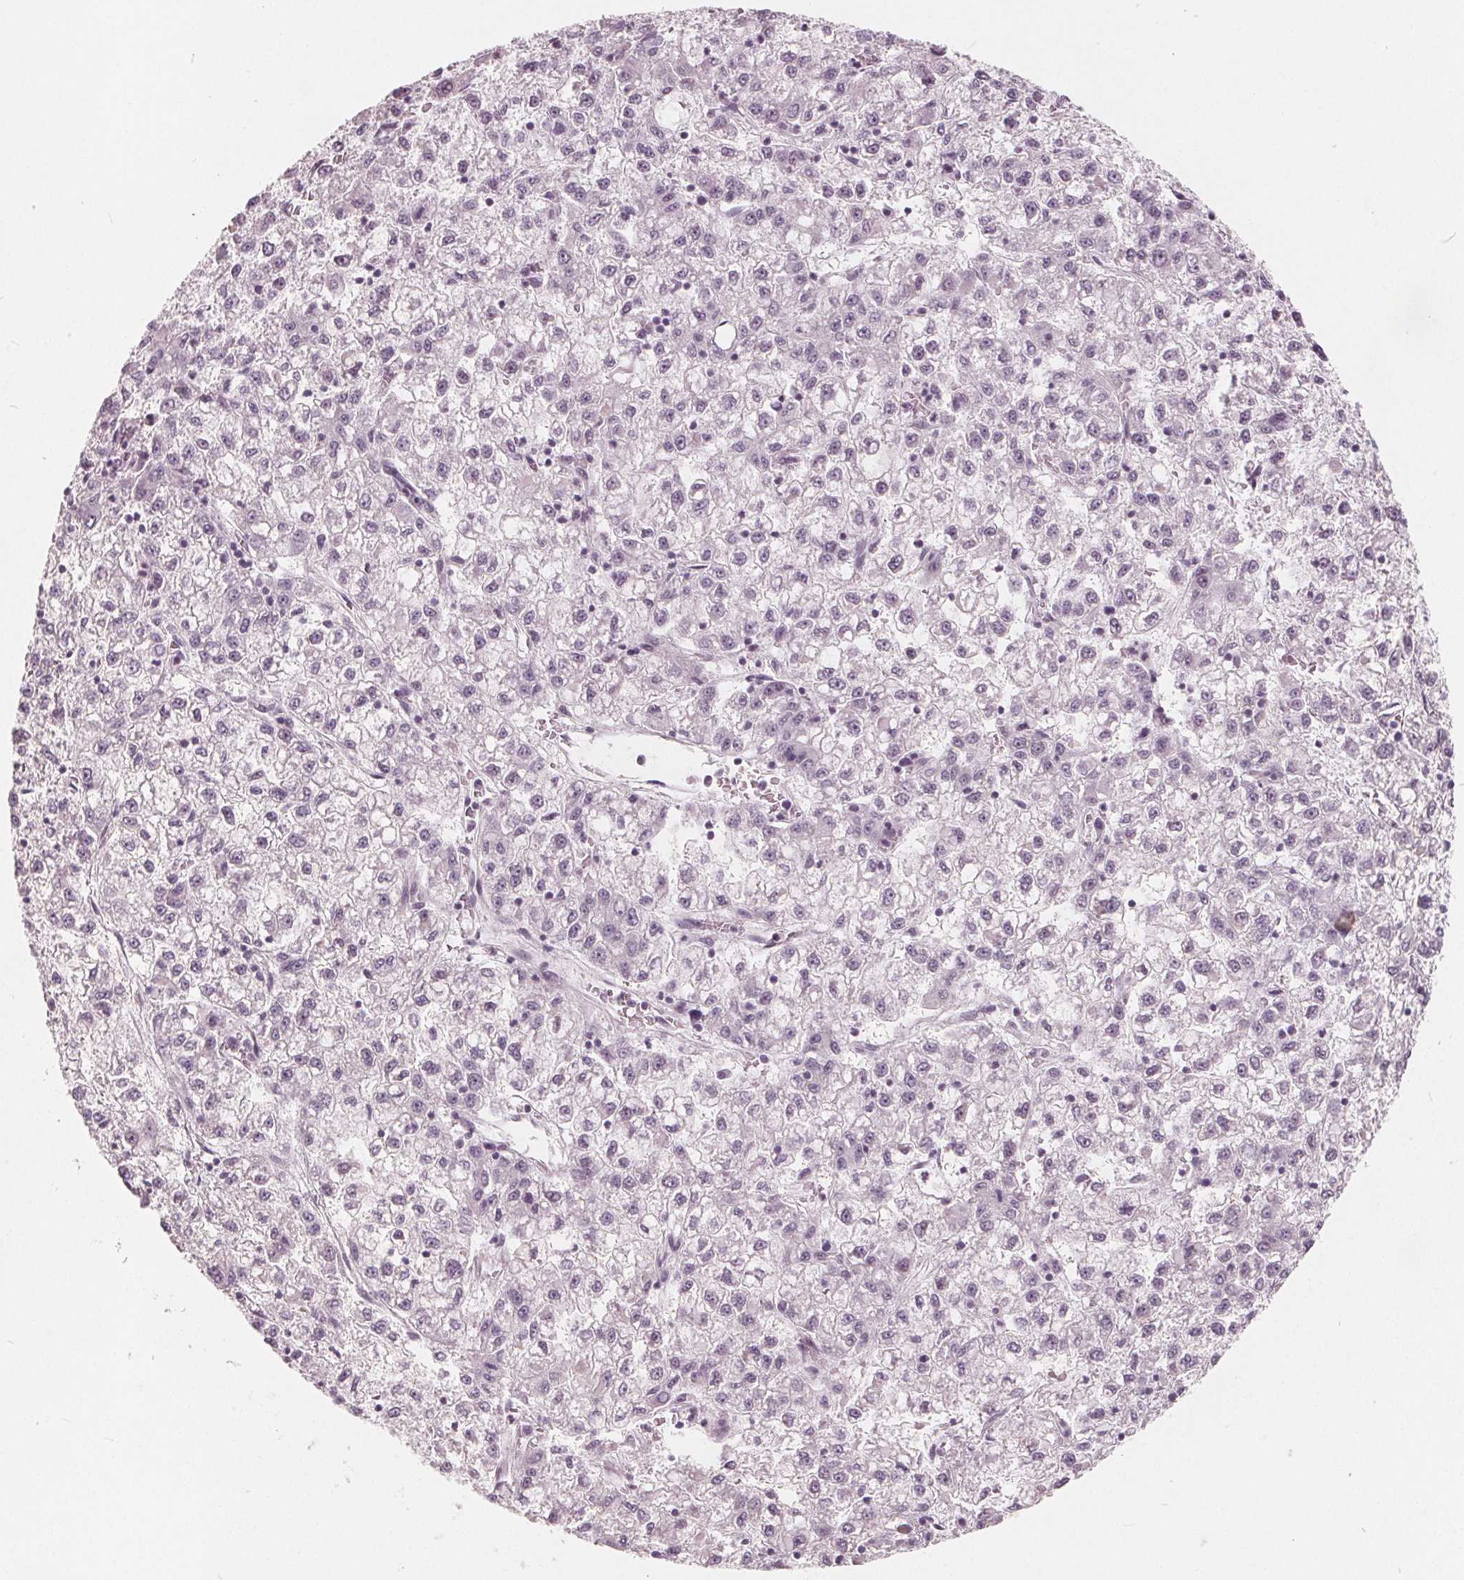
{"staining": {"intensity": "weak", "quantity": "<25%", "location": "nuclear"}, "tissue": "liver cancer", "cell_type": "Tumor cells", "image_type": "cancer", "snomed": [{"axis": "morphology", "description": "Carcinoma, Hepatocellular, NOS"}, {"axis": "topography", "description": "Liver"}], "caption": "This is a photomicrograph of immunohistochemistry staining of liver hepatocellular carcinoma, which shows no positivity in tumor cells. The staining was performed using DAB (3,3'-diaminobenzidine) to visualize the protein expression in brown, while the nuclei were stained in blue with hematoxylin (Magnification: 20x).", "gene": "NUP210L", "patient": {"sex": "male", "age": 40}}